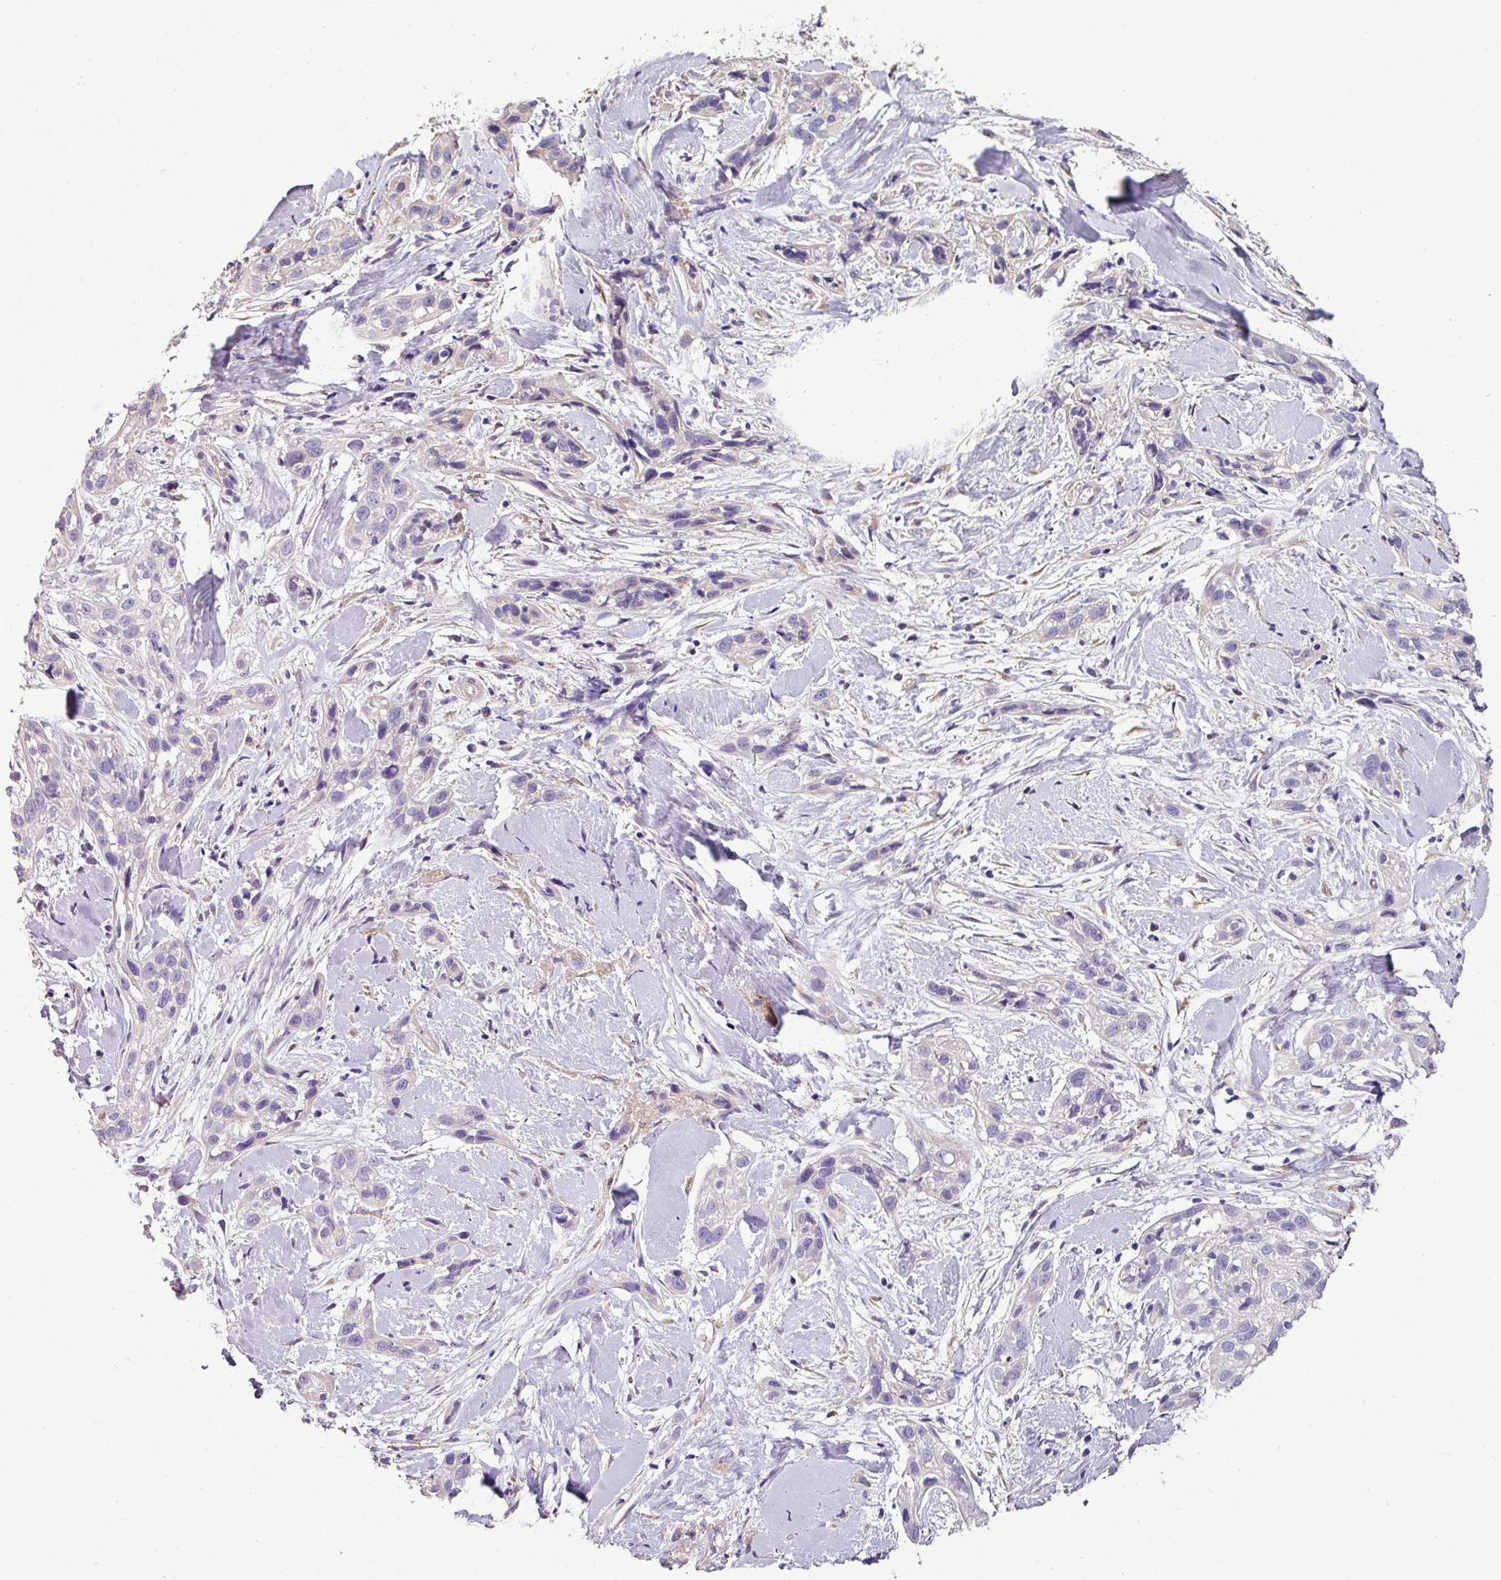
{"staining": {"intensity": "negative", "quantity": "none", "location": "none"}, "tissue": "skin cancer", "cell_type": "Tumor cells", "image_type": "cancer", "snomed": [{"axis": "morphology", "description": "Squamous cell carcinoma, NOS"}, {"axis": "topography", "description": "Skin"}], "caption": "This is an immunohistochemistry (IHC) photomicrograph of skin cancer. There is no expression in tumor cells.", "gene": "LRRC9", "patient": {"sex": "male", "age": 82}}